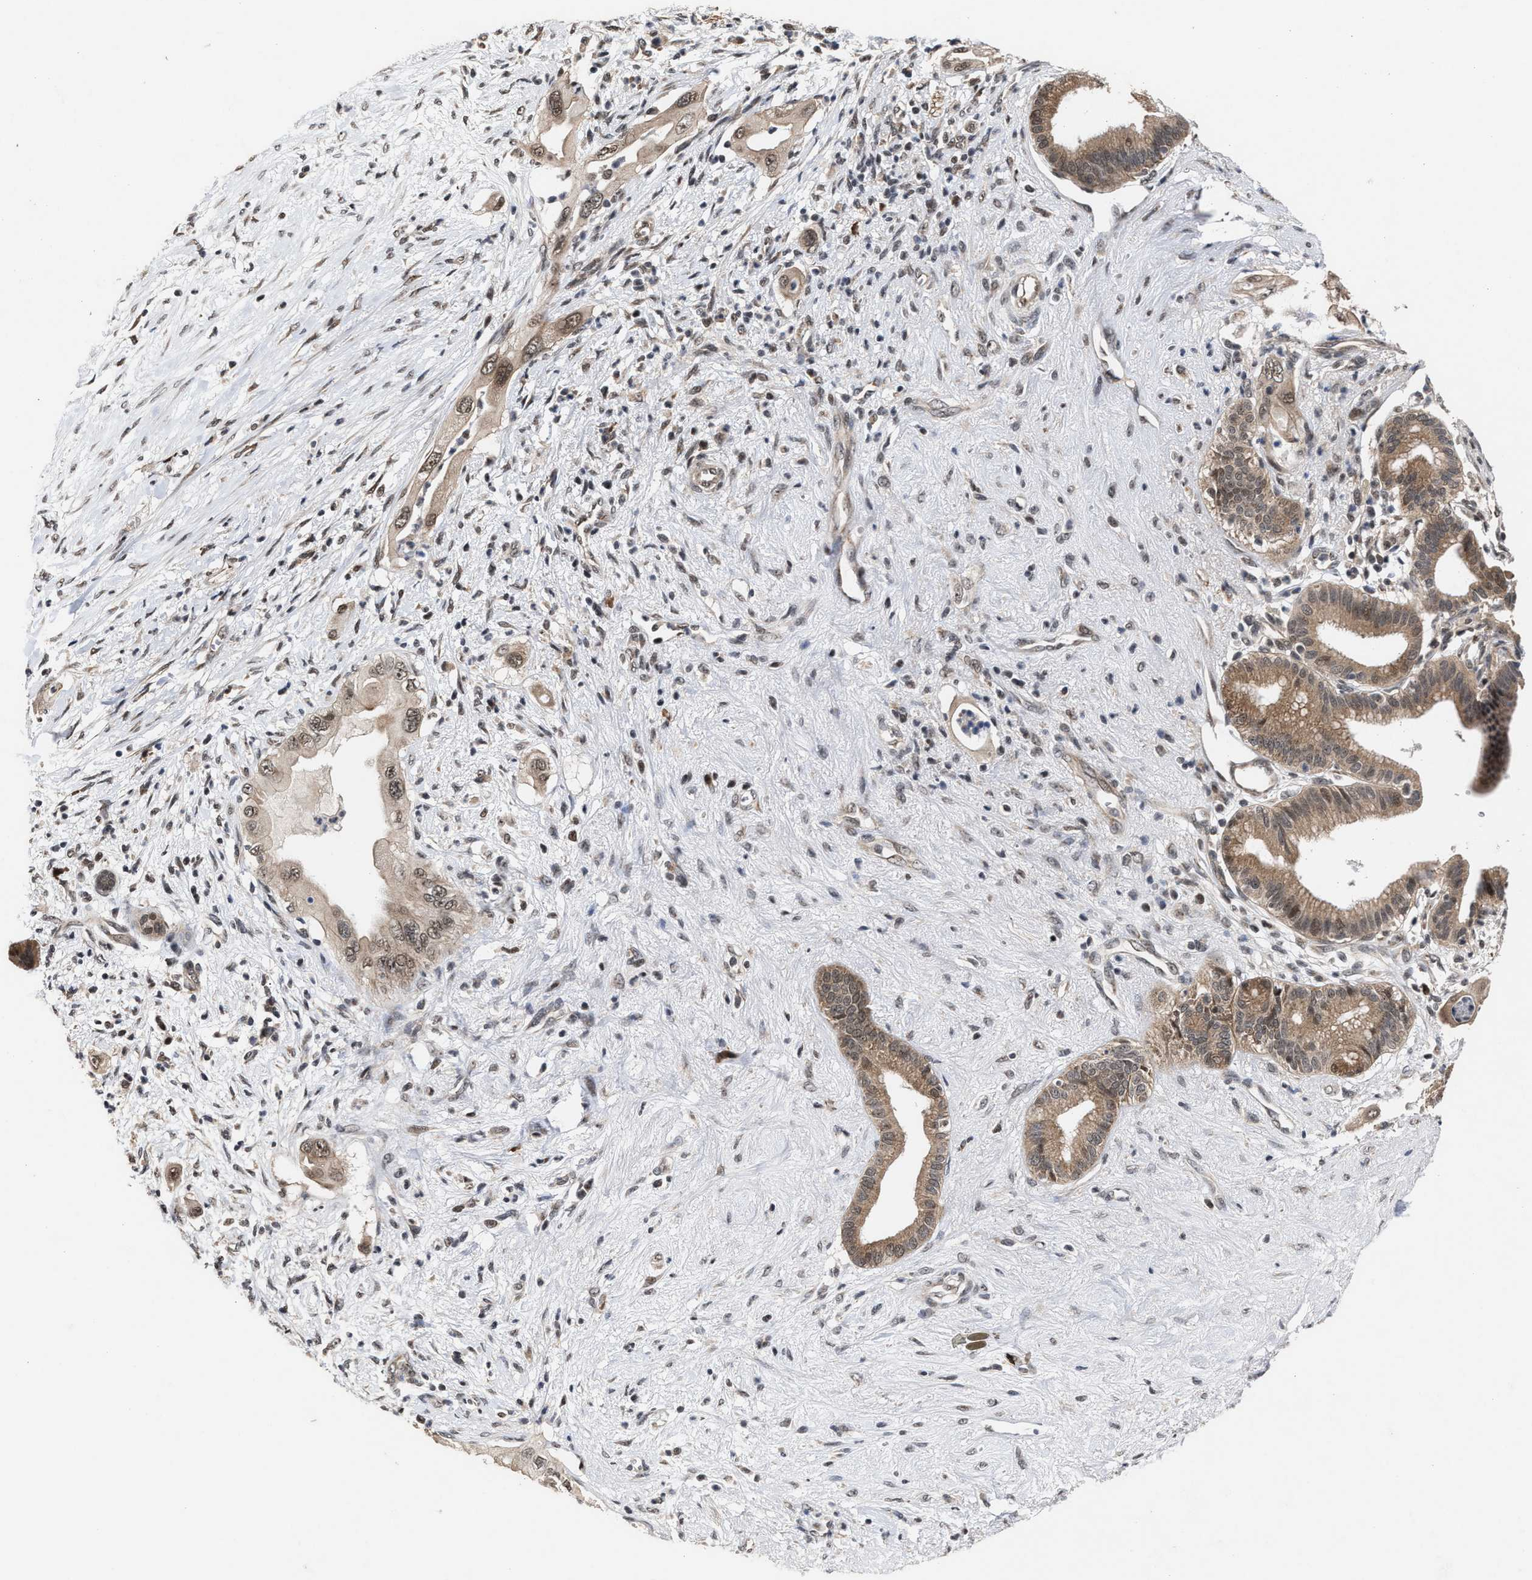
{"staining": {"intensity": "weak", "quantity": ">75%", "location": "cytoplasmic/membranous,nuclear"}, "tissue": "pancreatic cancer", "cell_type": "Tumor cells", "image_type": "cancer", "snomed": [{"axis": "morphology", "description": "Adenocarcinoma, NOS"}, {"axis": "topography", "description": "Pancreas"}], "caption": "Tumor cells show low levels of weak cytoplasmic/membranous and nuclear positivity in about >75% of cells in human pancreatic cancer (adenocarcinoma). Using DAB (3,3'-diaminobenzidine) (brown) and hematoxylin (blue) stains, captured at high magnification using brightfield microscopy.", "gene": "MKNK2", "patient": {"sex": "male", "age": 59}}